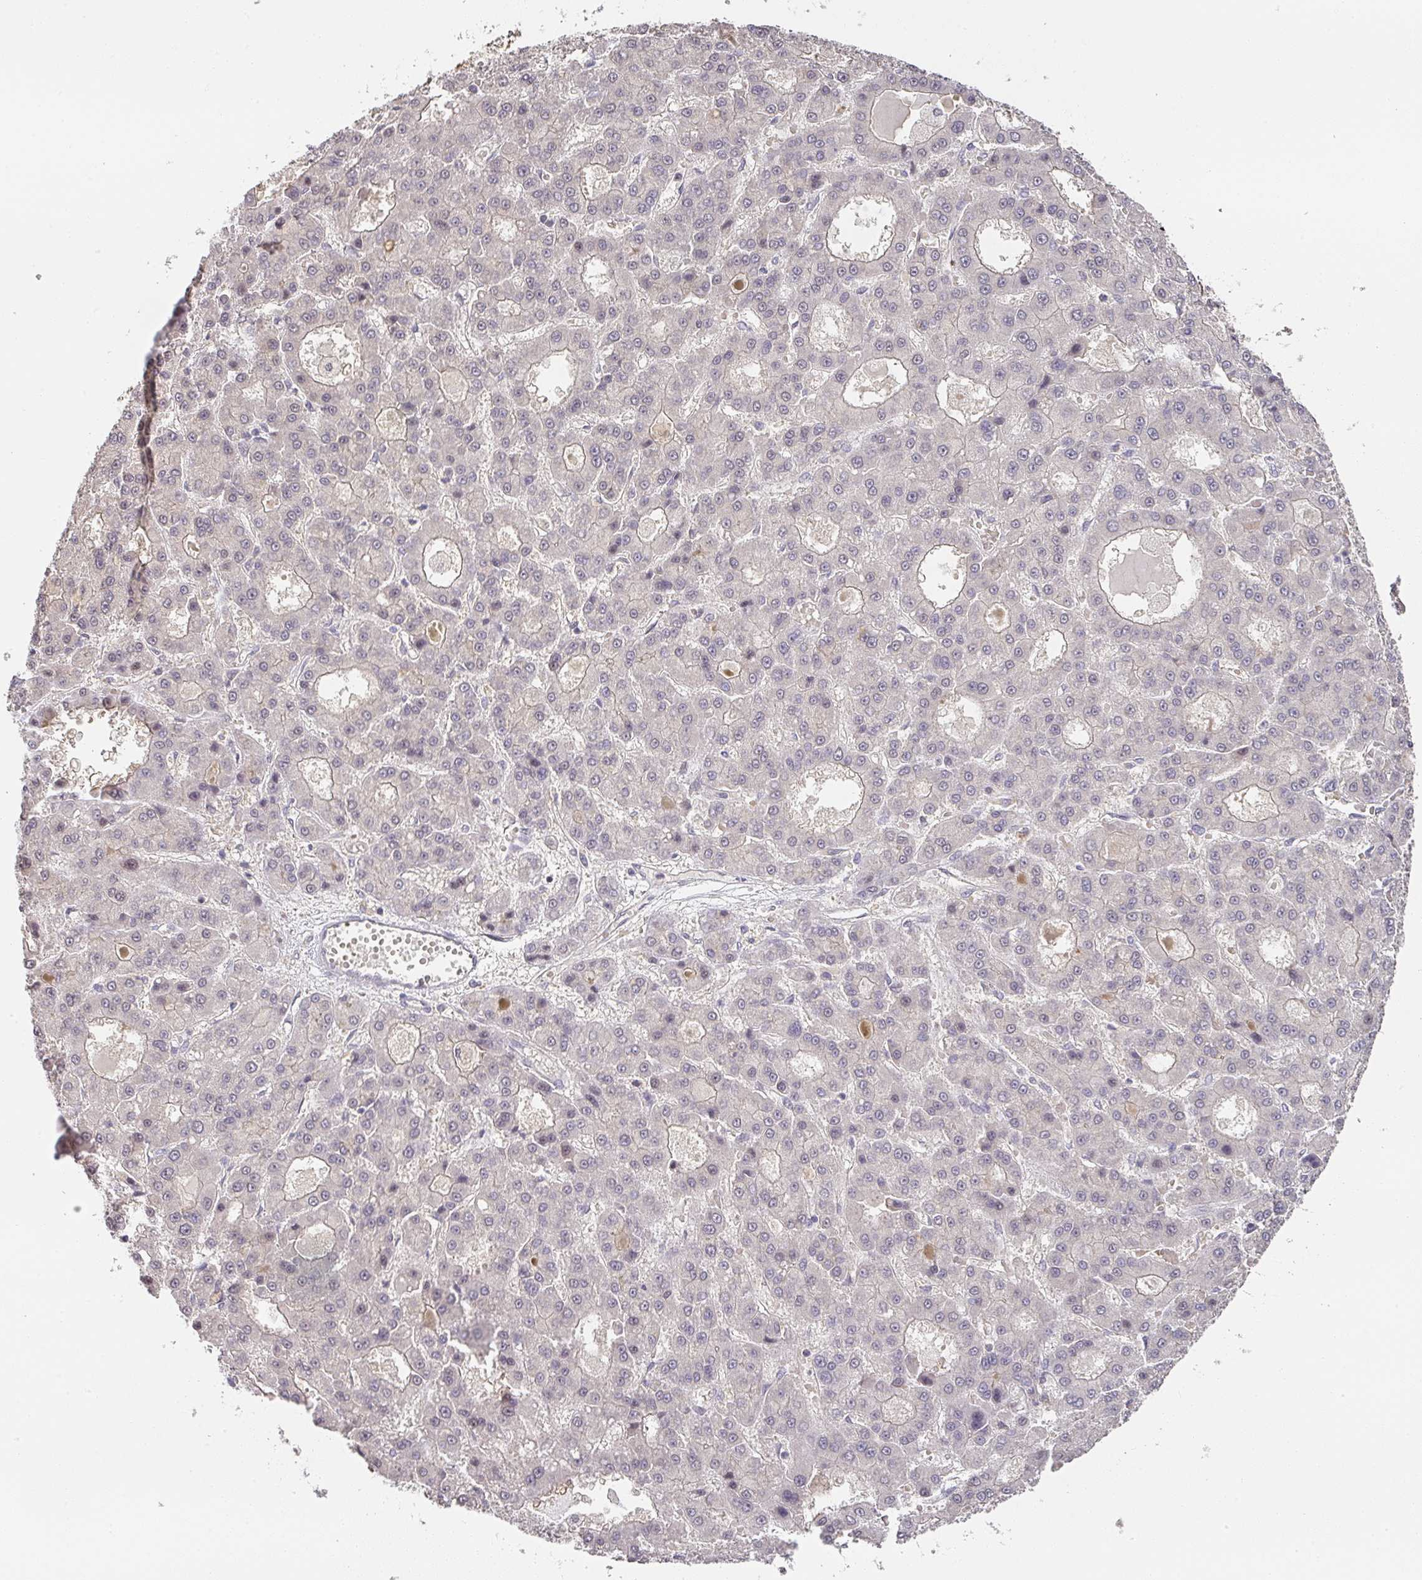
{"staining": {"intensity": "negative", "quantity": "none", "location": "none"}, "tissue": "liver cancer", "cell_type": "Tumor cells", "image_type": "cancer", "snomed": [{"axis": "morphology", "description": "Carcinoma, Hepatocellular, NOS"}, {"axis": "topography", "description": "Liver"}], "caption": "The image reveals no significant positivity in tumor cells of liver cancer (hepatocellular carcinoma). (DAB (3,3'-diaminobenzidine) IHC with hematoxylin counter stain).", "gene": "FOXN4", "patient": {"sex": "male", "age": 70}}